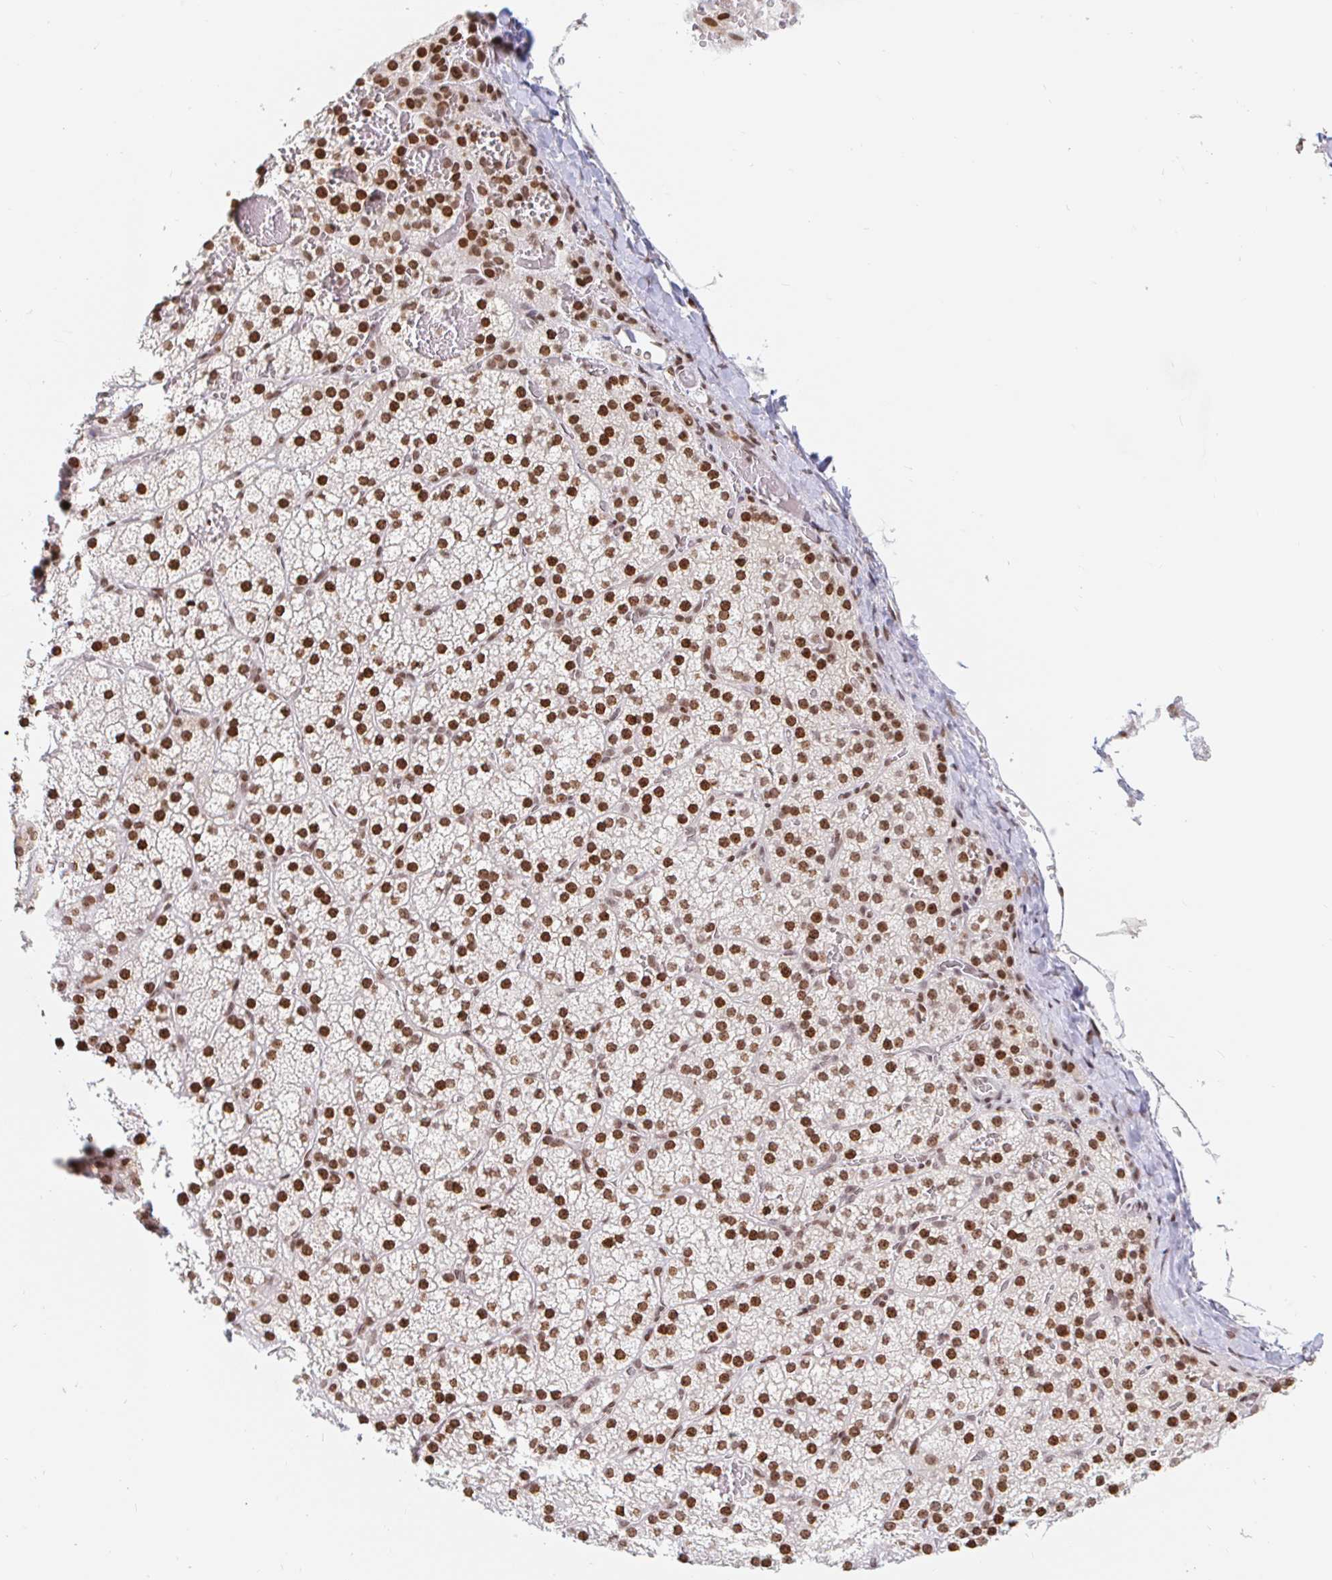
{"staining": {"intensity": "strong", "quantity": "25%-75%", "location": "cytoplasmic/membranous,nuclear"}, "tissue": "adrenal gland", "cell_type": "Glandular cells", "image_type": "normal", "snomed": [{"axis": "morphology", "description": "Normal tissue, NOS"}, {"axis": "topography", "description": "Adrenal gland"}], "caption": "Immunohistochemistry (IHC) of unremarkable human adrenal gland shows high levels of strong cytoplasmic/membranous,nuclear expression in approximately 25%-75% of glandular cells. Using DAB (brown) and hematoxylin (blue) stains, captured at high magnification using brightfield microscopy.", "gene": "HOXC10", "patient": {"sex": "male", "age": 53}}